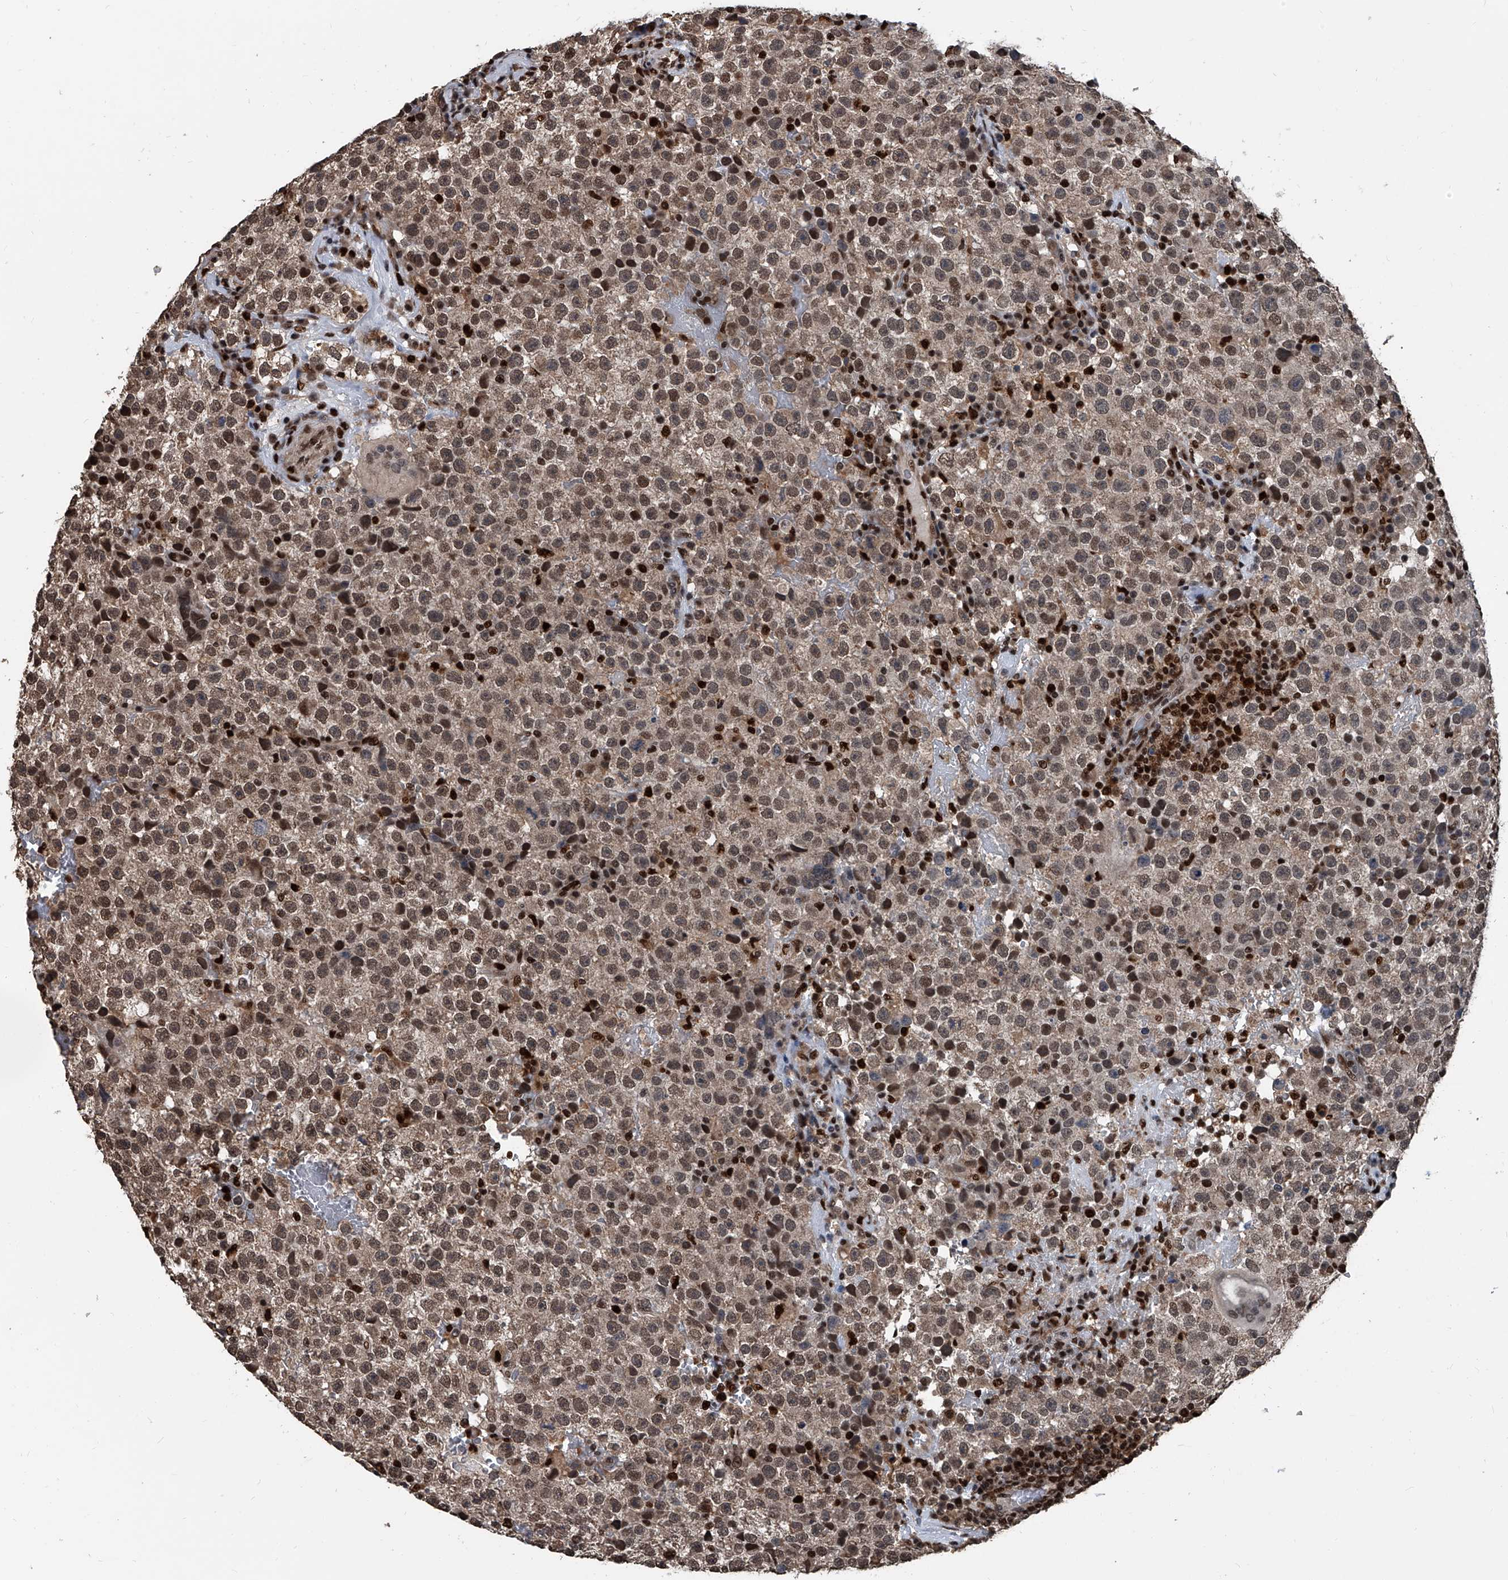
{"staining": {"intensity": "moderate", "quantity": ">75%", "location": "nuclear"}, "tissue": "testis cancer", "cell_type": "Tumor cells", "image_type": "cancer", "snomed": [{"axis": "morphology", "description": "Seminoma, NOS"}, {"axis": "topography", "description": "Testis"}], "caption": "Immunohistochemistry micrograph of neoplastic tissue: testis cancer (seminoma) stained using IHC displays medium levels of moderate protein expression localized specifically in the nuclear of tumor cells, appearing as a nuclear brown color.", "gene": "FKBP5", "patient": {"sex": "male", "age": 22}}